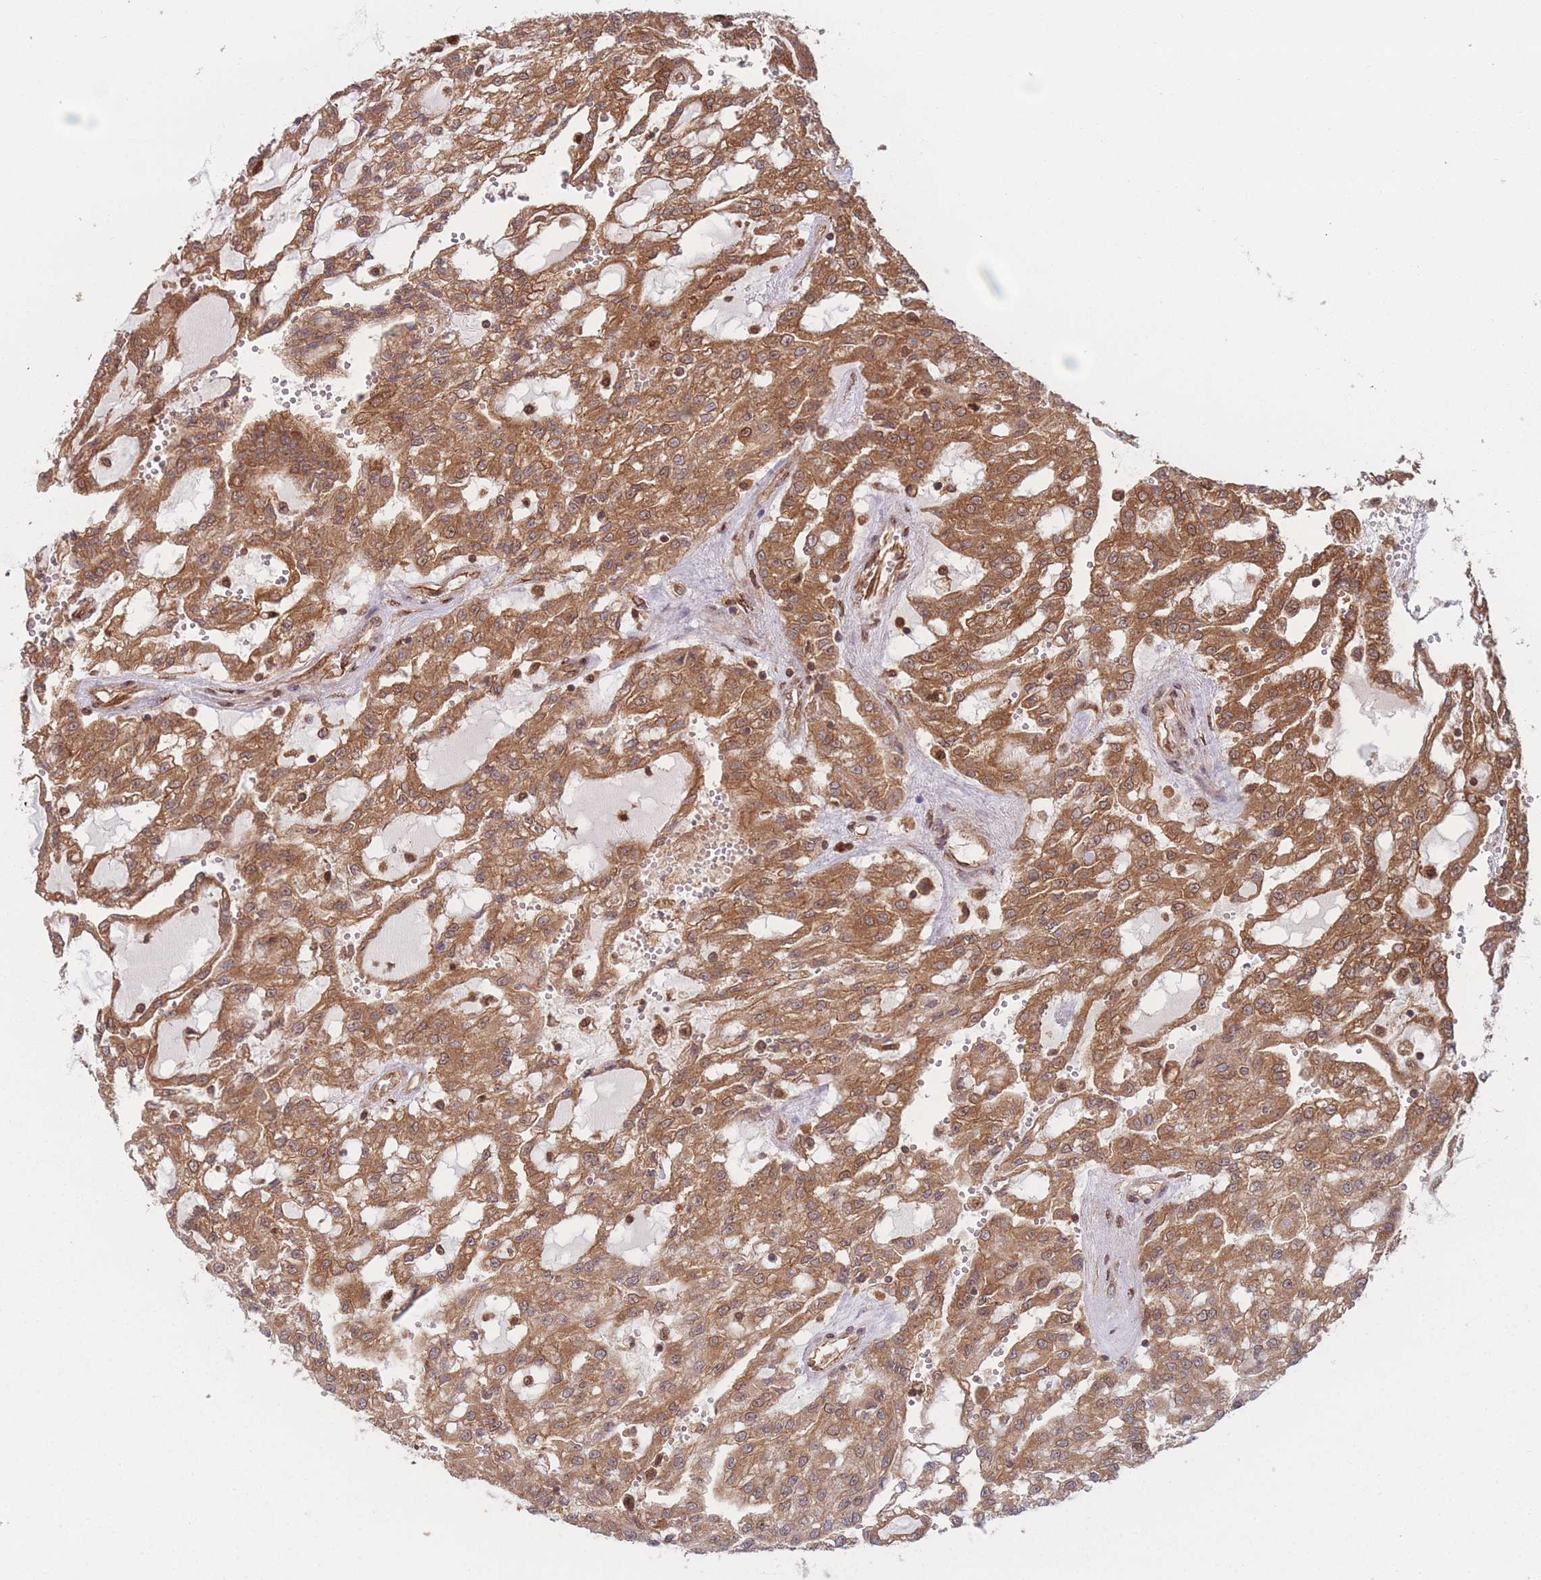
{"staining": {"intensity": "moderate", "quantity": ">75%", "location": "cytoplasmic/membranous"}, "tissue": "renal cancer", "cell_type": "Tumor cells", "image_type": "cancer", "snomed": [{"axis": "morphology", "description": "Adenocarcinoma, NOS"}, {"axis": "topography", "description": "Kidney"}], "caption": "Renal cancer tissue reveals moderate cytoplasmic/membranous positivity in about >75% of tumor cells, visualized by immunohistochemistry. Using DAB (3,3'-diaminobenzidine) (brown) and hematoxylin (blue) stains, captured at high magnification using brightfield microscopy.", "gene": "PODXL2", "patient": {"sex": "male", "age": 63}}